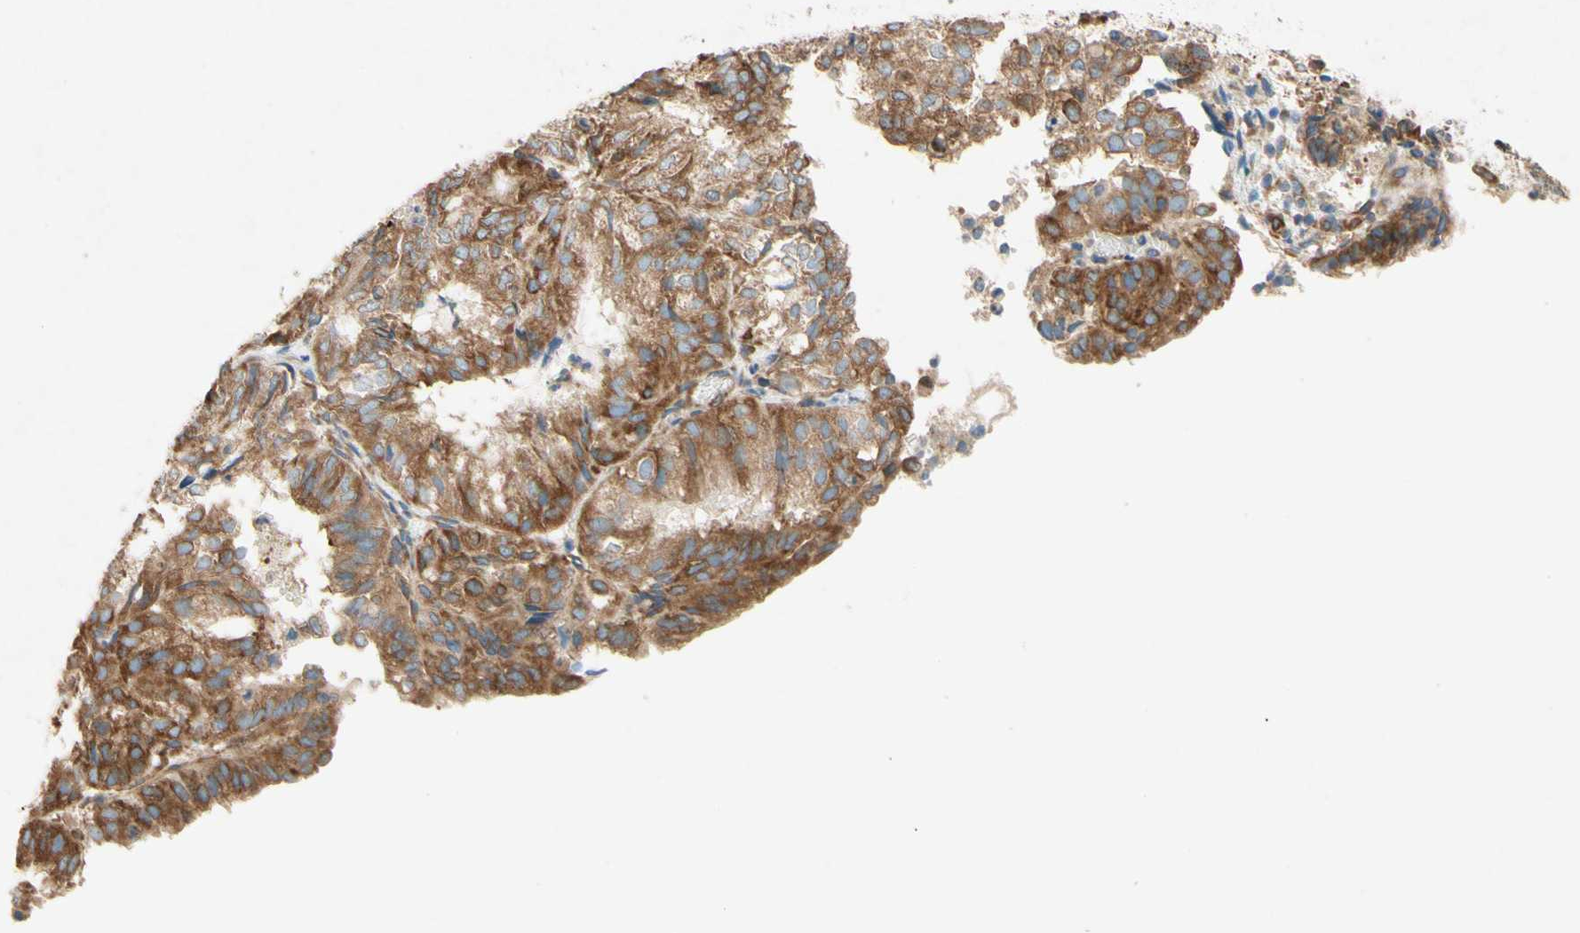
{"staining": {"intensity": "moderate", "quantity": ">75%", "location": "cytoplasmic/membranous"}, "tissue": "endometrial cancer", "cell_type": "Tumor cells", "image_type": "cancer", "snomed": [{"axis": "morphology", "description": "Adenocarcinoma, NOS"}, {"axis": "topography", "description": "Uterus"}], "caption": "Protein staining displays moderate cytoplasmic/membranous expression in about >75% of tumor cells in adenocarcinoma (endometrial).", "gene": "PABPC1", "patient": {"sex": "female", "age": 60}}